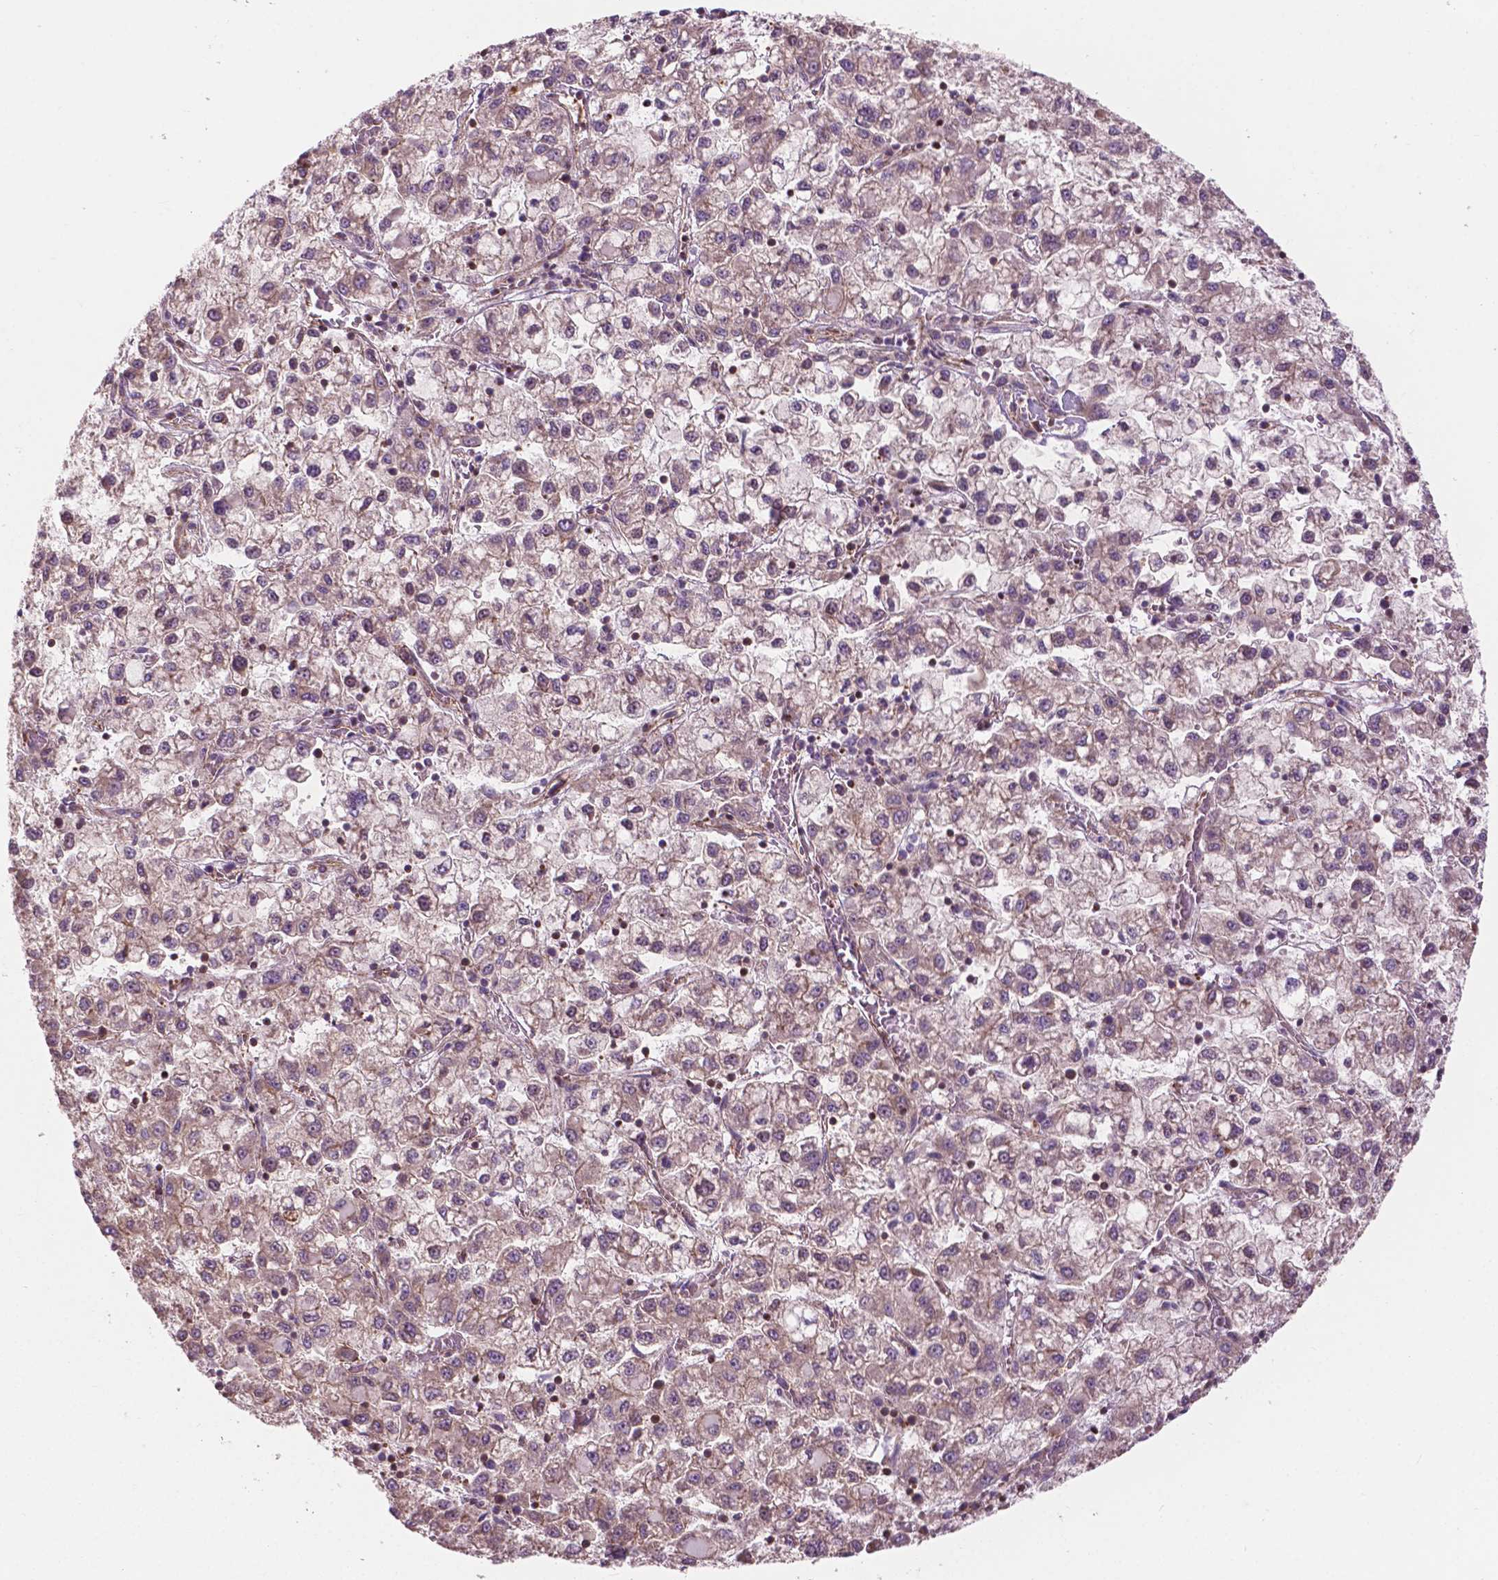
{"staining": {"intensity": "negative", "quantity": "none", "location": "none"}, "tissue": "liver cancer", "cell_type": "Tumor cells", "image_type": "cancer", "snomed": [{"axis": "morphology", "description": "Carcinoma, Hepatocellular, NOS"}, {"axis": "topography", "description": "Liver"}], "caption": "Tumor cells are negative for brown protein staining in liver cancer (hepatocellular carcinoma).", "gene": "SURF4", "patient": {"sex": "male", "age": 40}}